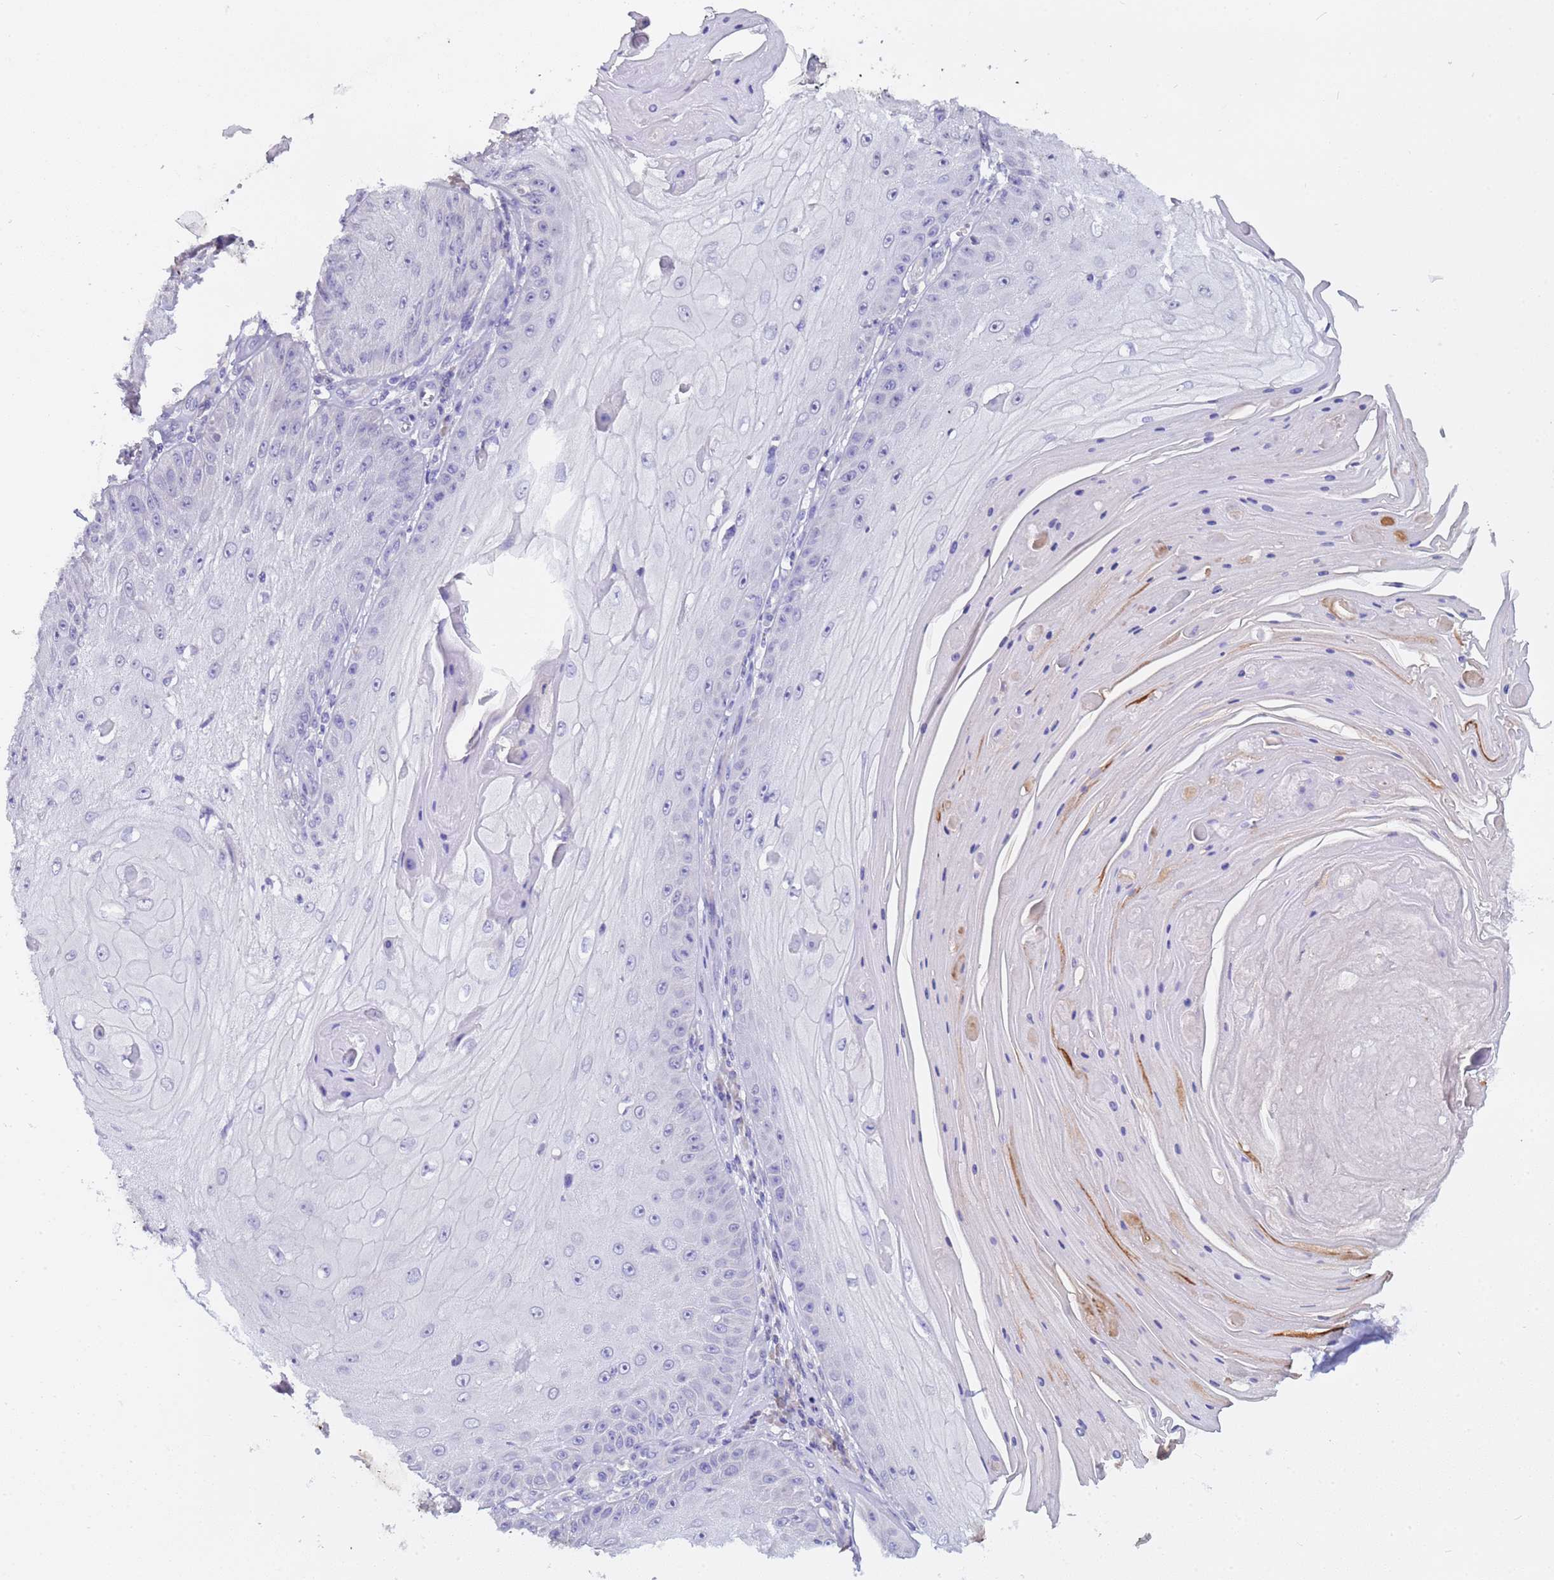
{"staining": {"intensity": "negative", "quantity": "none", "location": "none"}, "tissue": "skin cancer", "cell_type": "Tumor cells", "image_type": "cancer", "snomed": [{"axis": "morphology", "description": "Squamous cell carcinoma, NOS"}, {"axis": "topography", "description": "Skin"}], "caption": "Immunohistochemistry (IHC) photomicrograph of human squamous cell carcinoma (skin) stained for a protein (brown), which shows no staining in tumor cells.", "gene": "ELMOD2", "patient": {"sex": "male", "age": 70}}